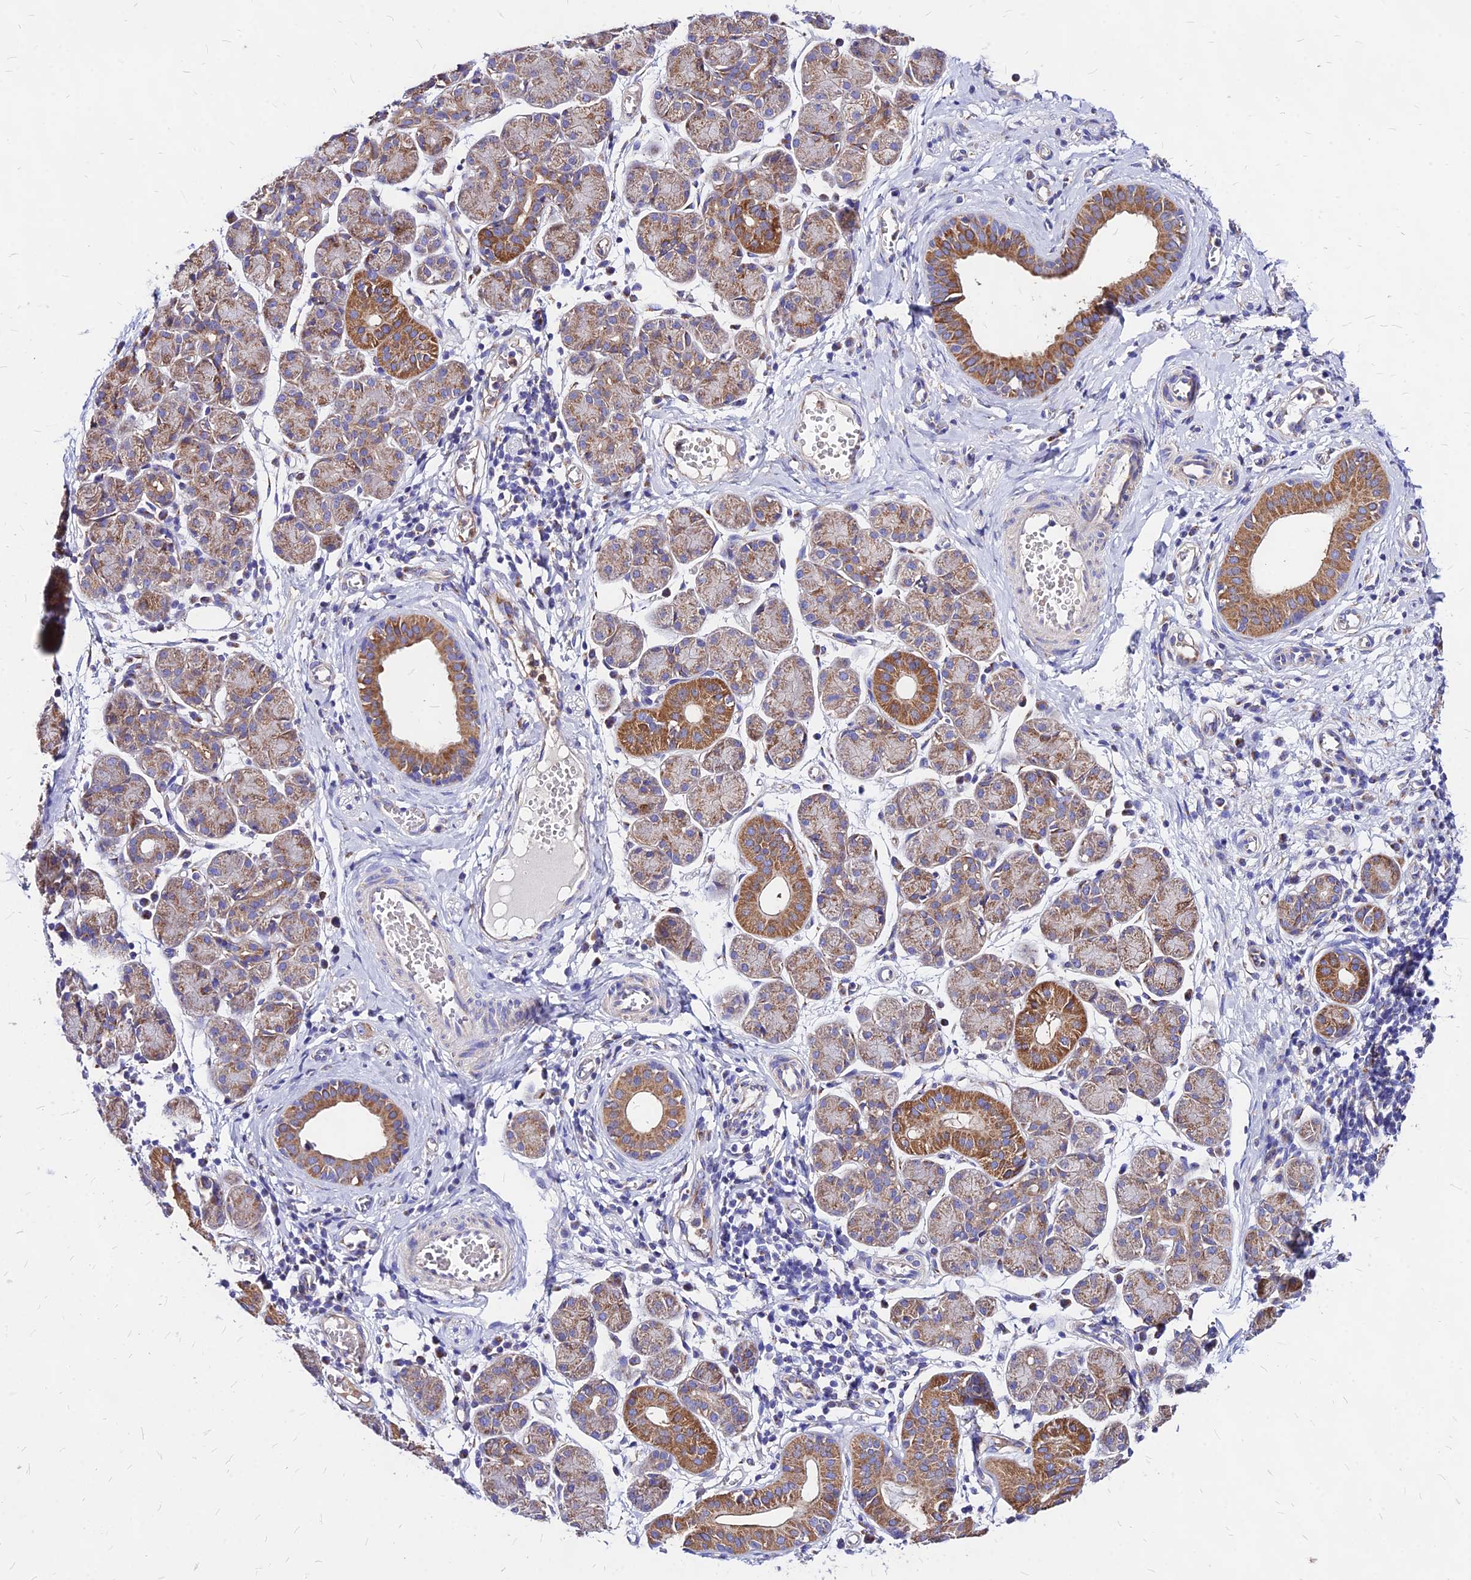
{"staining": {"intensity": "moderate", "quantity": "25%-75%", "location": "cytoplasmic/membranous"}, "tissue": "salivary gland", "cell_type": "Glandular cells", "image_type": "normal", "snomed": [{"axis": "morphology", "description": "Normal tissue, NOS"}, {"axis": "morphology", "description": "Inflammation, NOS"}, {"axis": "topography", "description": "Lymph node"}, {"axis": "topography", "description": "Salivary gland"}], "caption": "Protein staining of normal salivary gland demonstrates moderate cytoplasmic/membranous positivity in about 25%-75% of glandular cells. (DAB = brown stain, brightfield microscopy at high magnification).", "gene": "MRPL3", "patient": {"sex": "male", "age": 3}}